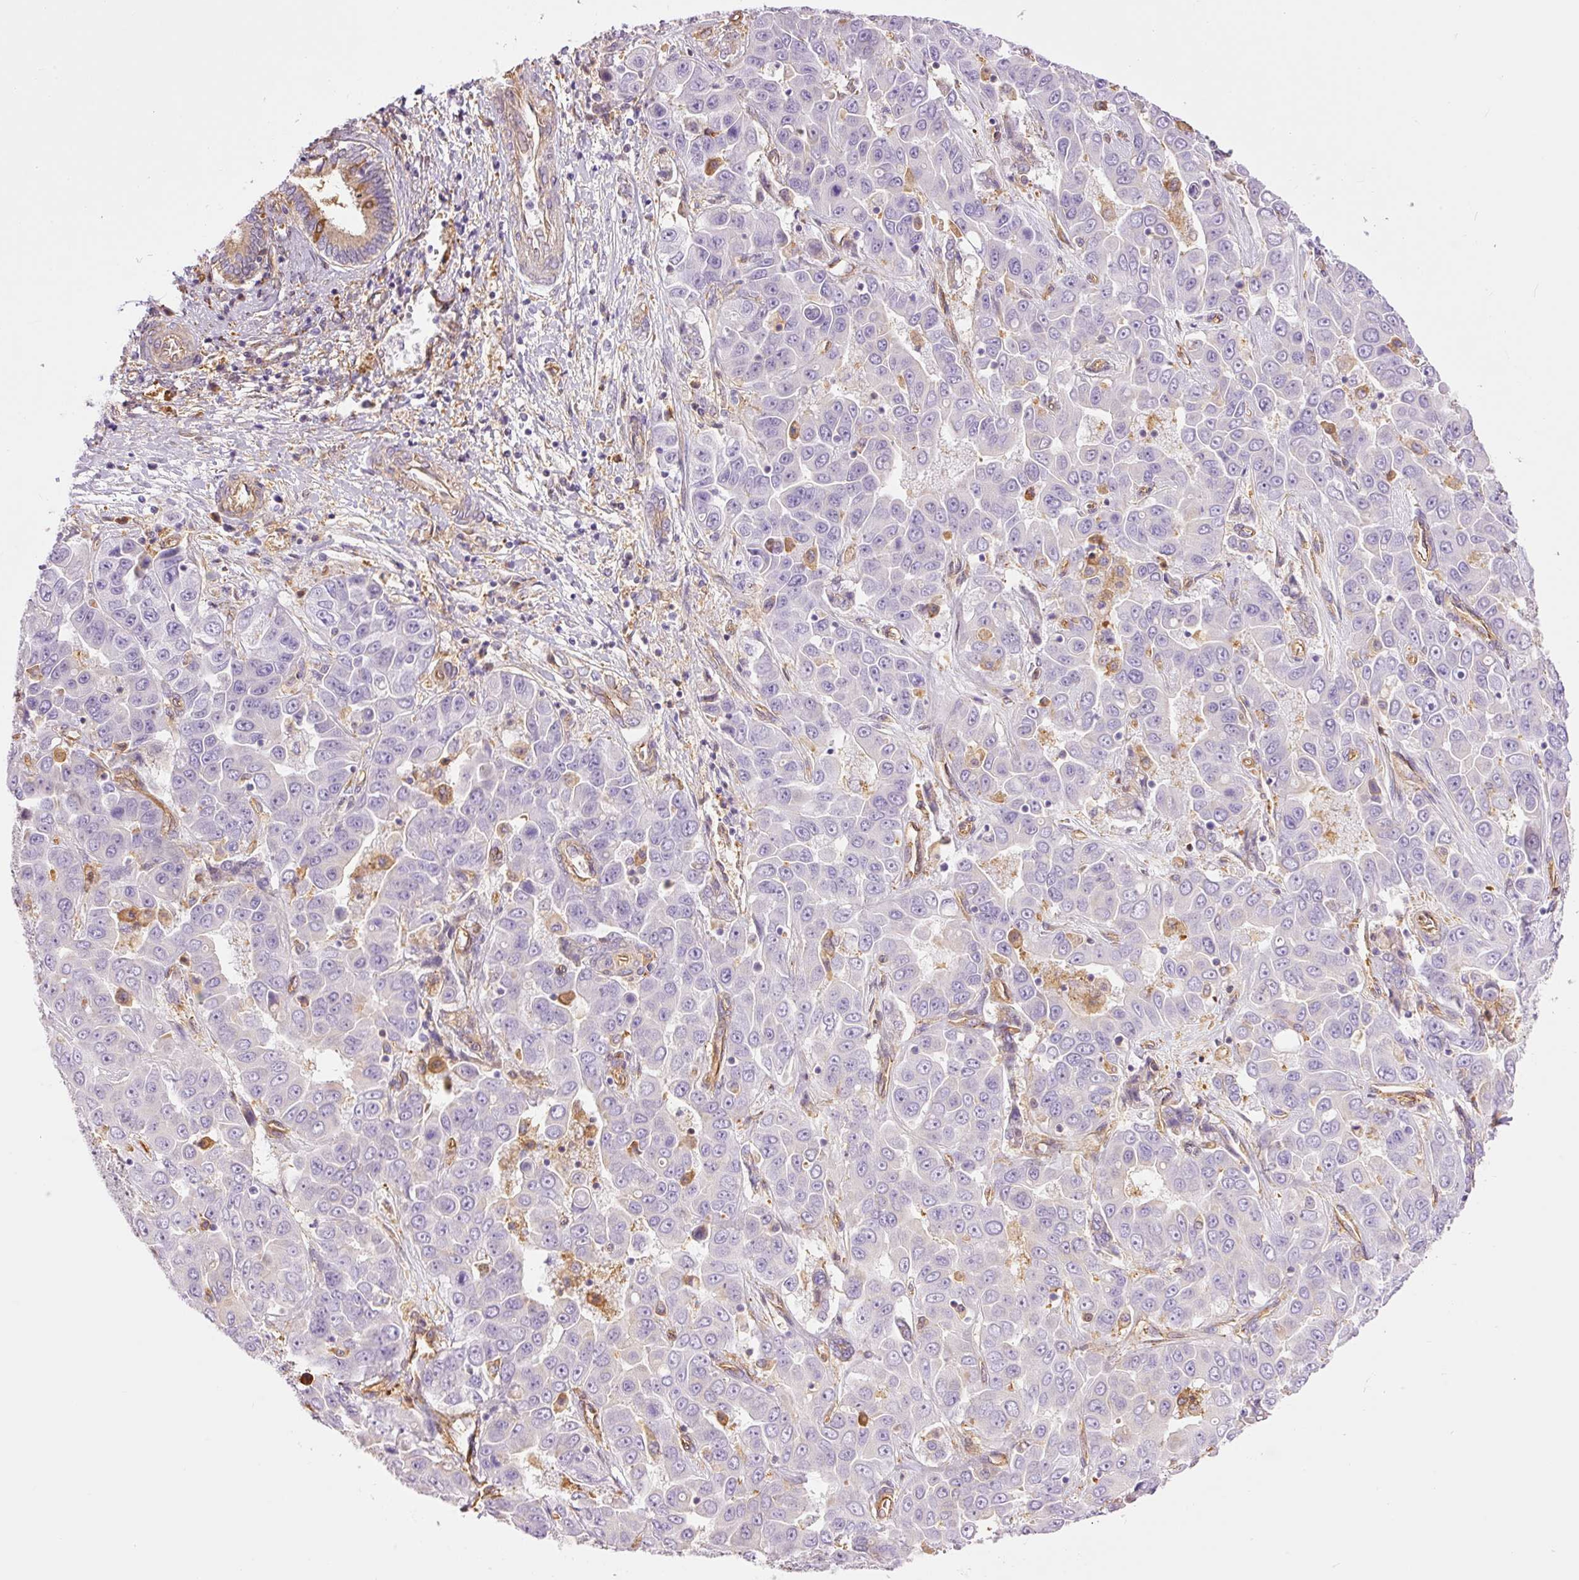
{"staining": {"intensity": "negative", "quantity": "none", "location": "none"}, "tissue": "liver cancer", "cell_type": "Tumor cells", "image_type": "cancer", "snomed": [{"axis": "morphology", "description": "Cholangiocarcinoma"}, {"axis": "topography", "description": "Liver"}], "caption": "This is a histopathology image of IHC staining of liver cholangiocarcinoma, which shows no expression in tumor cells.", "gene": "IL10RB", "patient": {"sex": "female", "age": 52}}